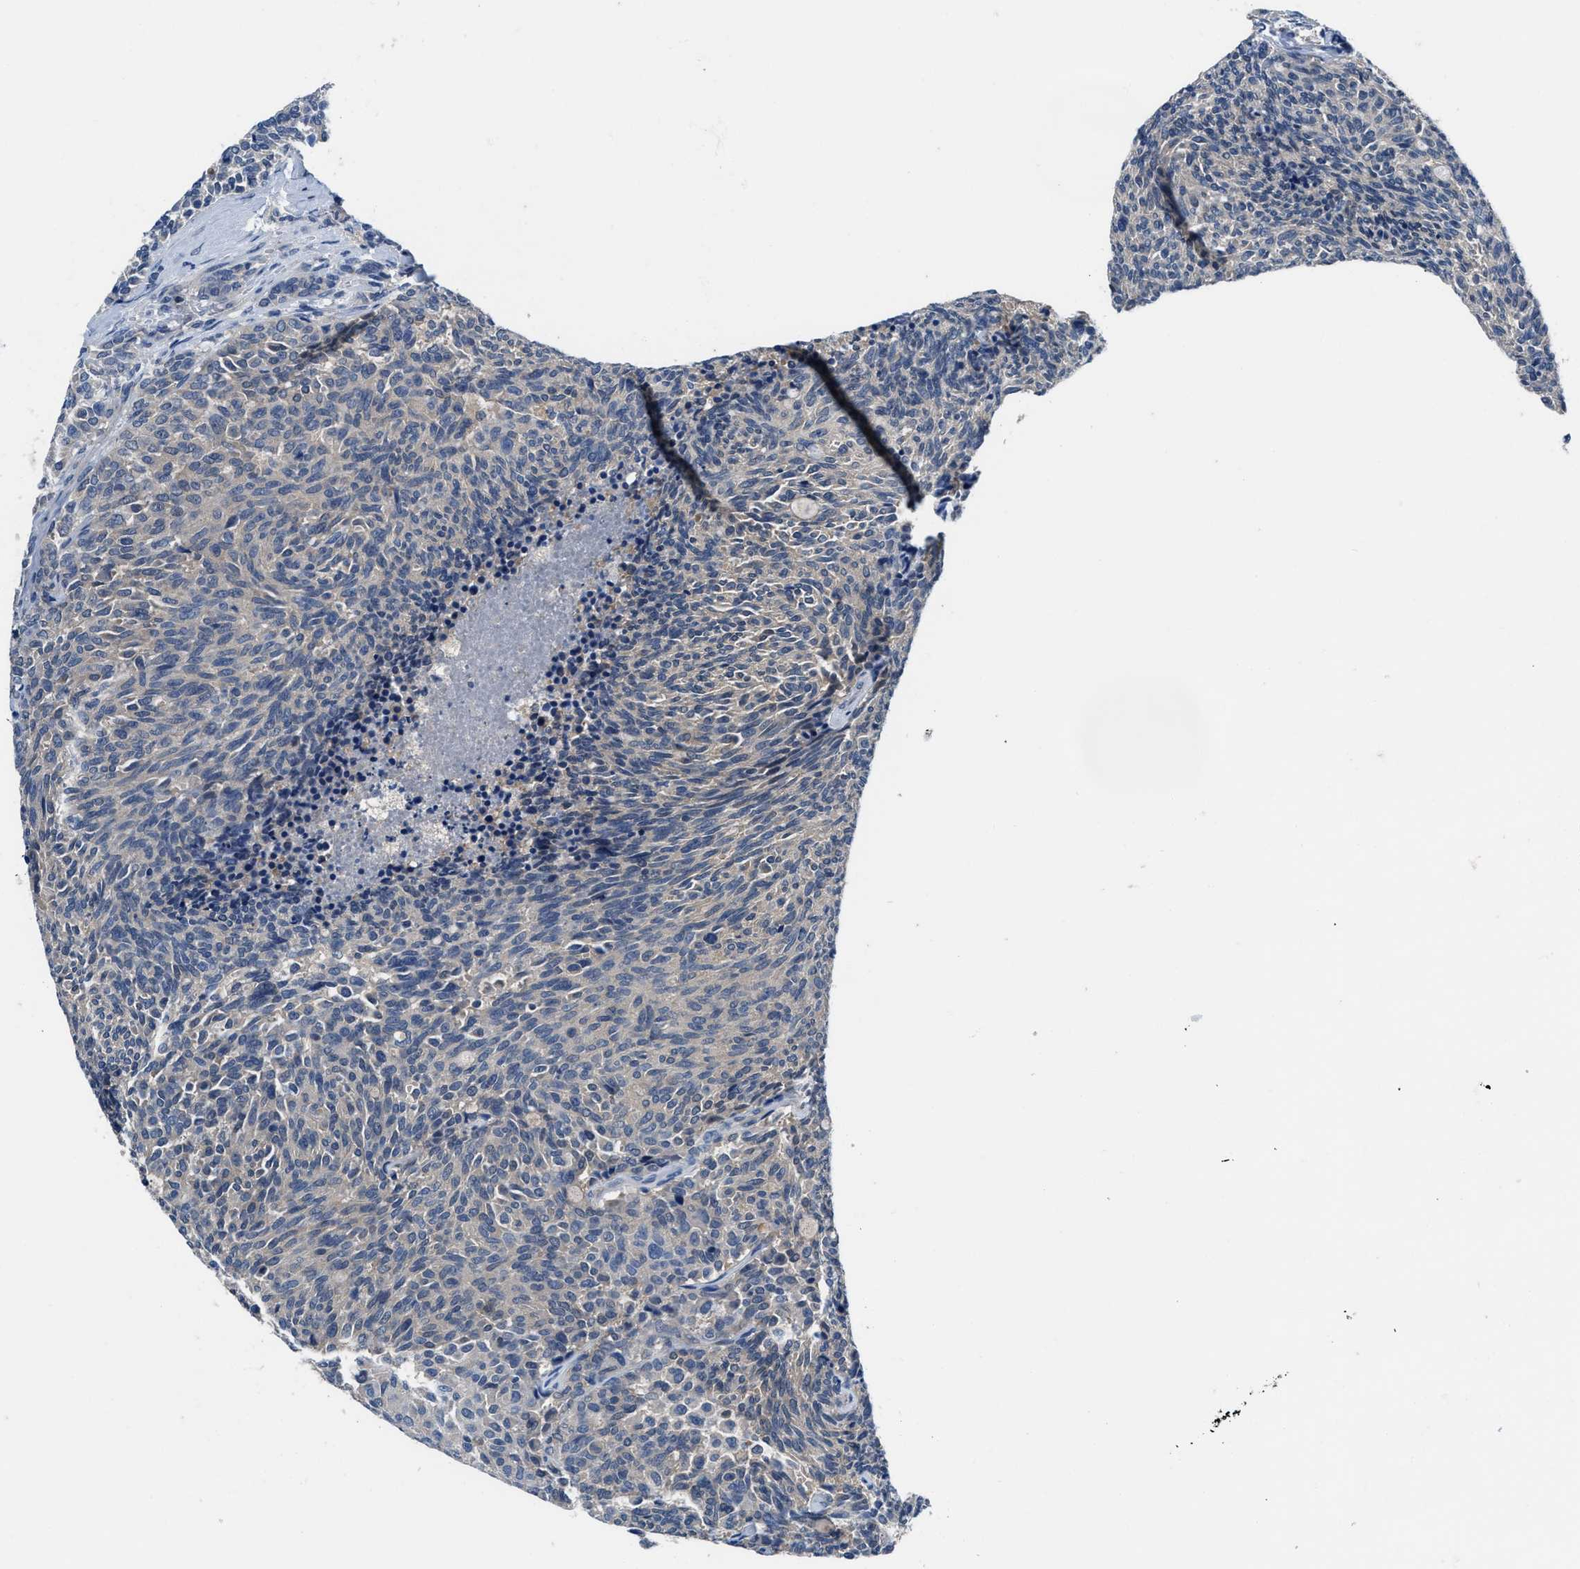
{"staining": {"intensity": "negative", "quantity": "none", "location": "none"}, "tissue": "carcinoid", "cell_type": "Tumor cells", "image_type": "cancer", "snomed": [{"axis": "morphology", "description": "Carcinoid, malignant, NOS"}, {"axis": "topography", "description": "Pancreas"}], "caption": "This is an IHC histopathology image of carcinoid (malignant). There is no positivity in tumor cells.", "gene": "NUDT5", "patient": {"sex": "female", "age": 54}}